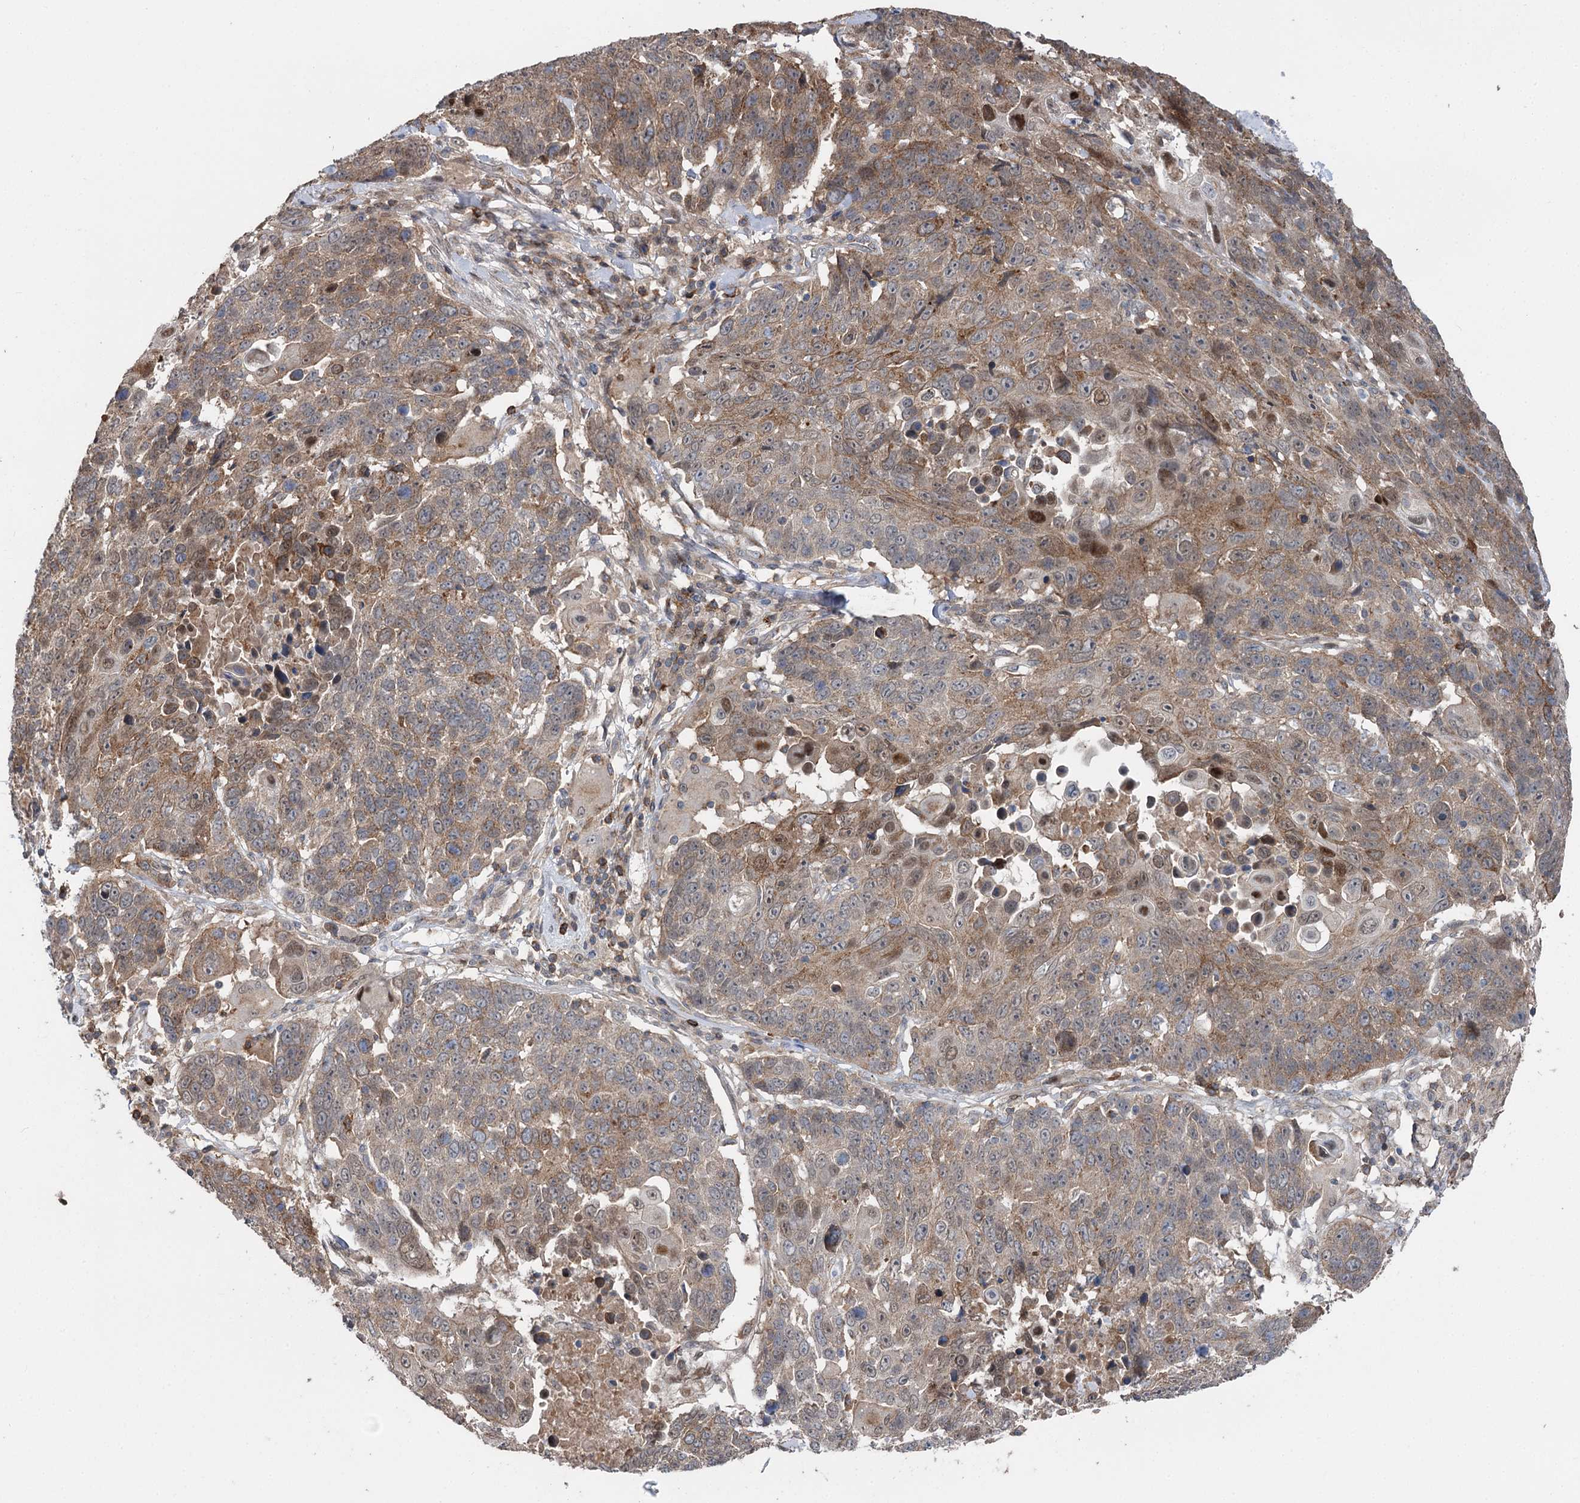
{"staining": {"intensity": "moderate", "quantity": ">75%", "location": "cytoplasmic/membranous,nuclear"}, "tissue": "lung cancer", "cell_type": "Tumor cells", "image_type": "cancer", "snomed": [{"axis": "morphology", "description": "Squamous cell carcinoma, NOS"}, {"axis": "topography", "description": "Lung"}], "caption": "Lung cancer tissue reveals moderate cytoplasmic/membranous and nuclear staining in approximately >75% of tumor cells, visualized by immunohistochemistry.", "gene": "STX6", "patient": {"sex": "male", "age": 66}}